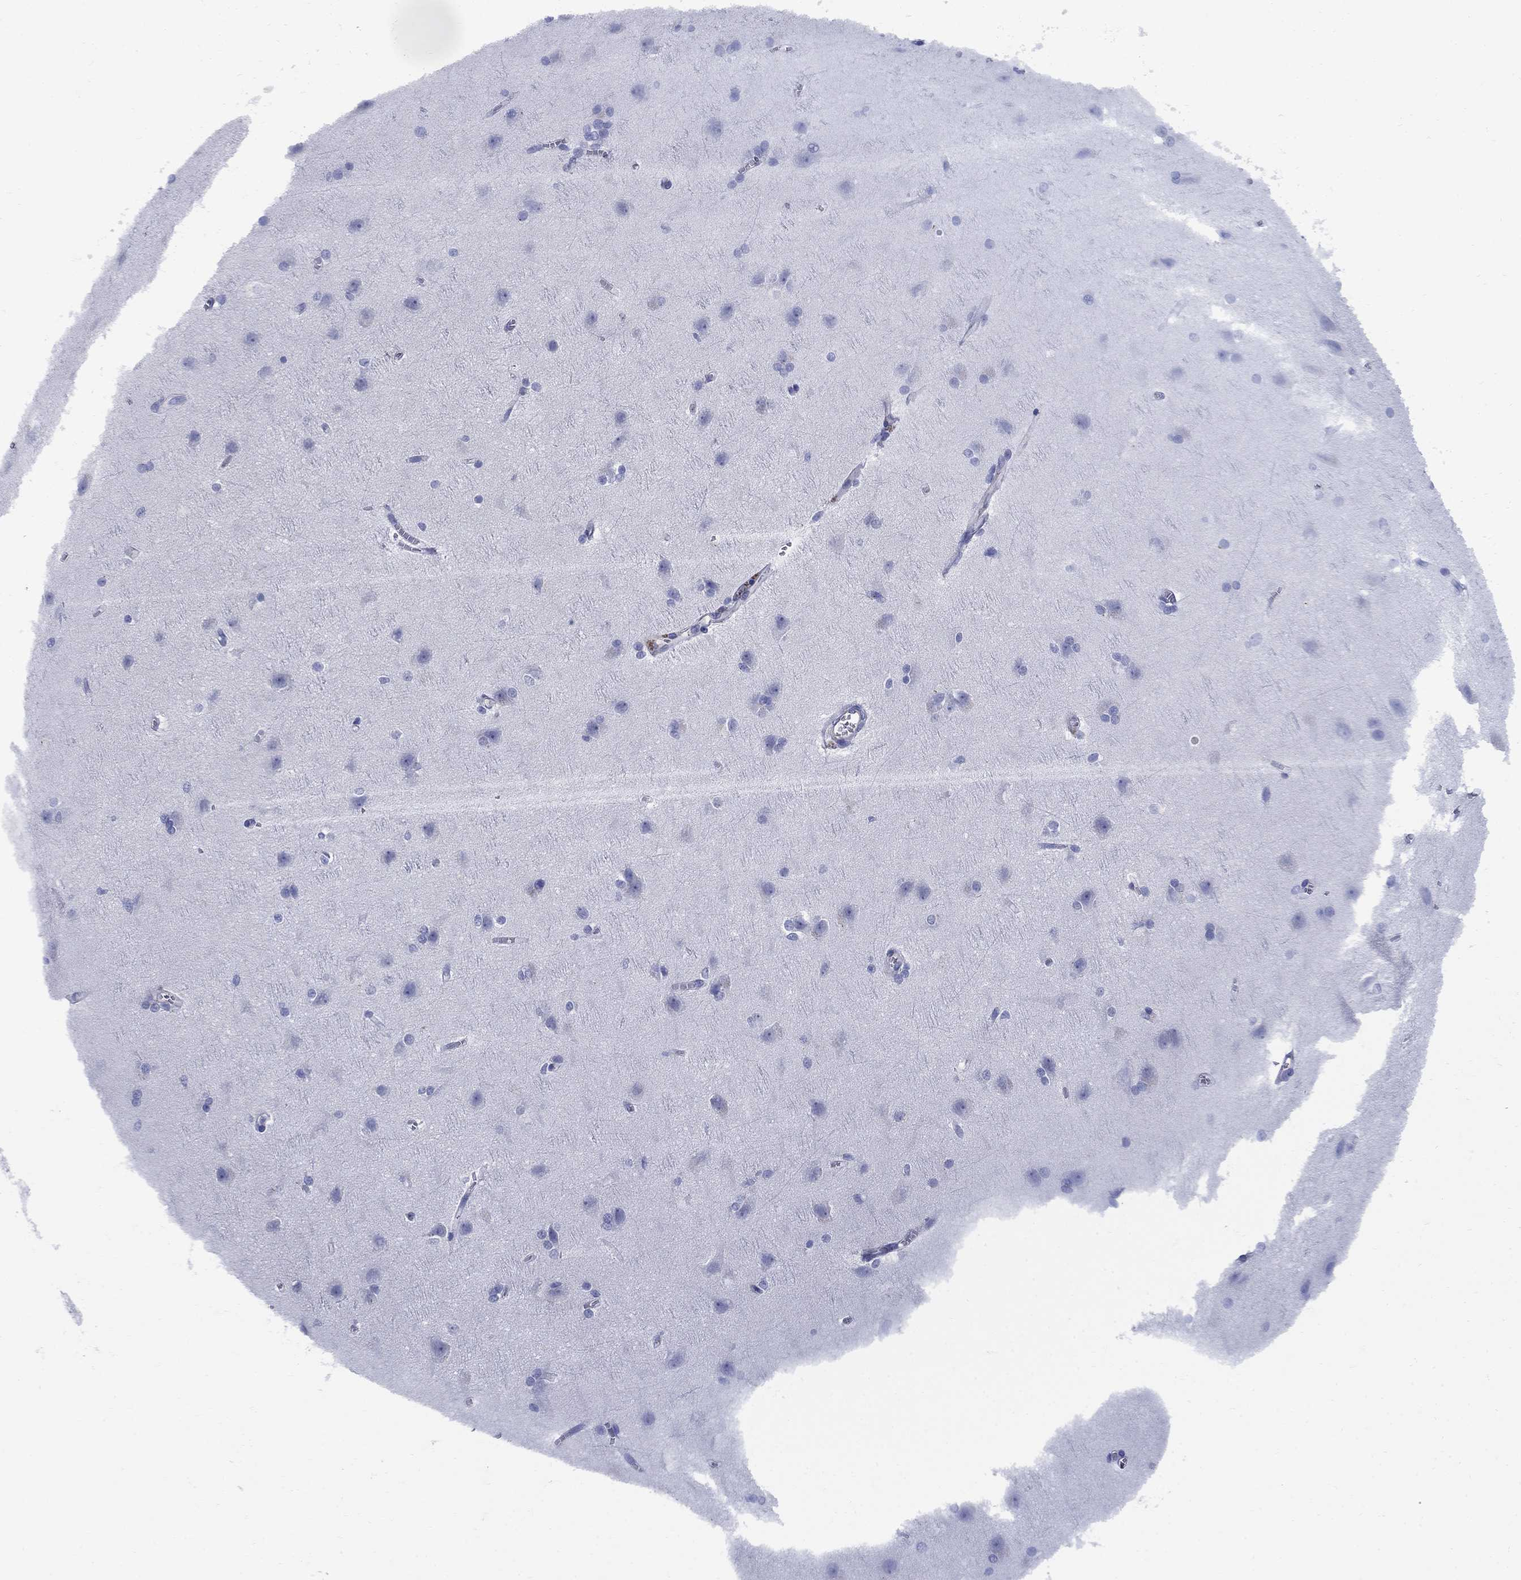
{"staining": {"intensity": "negative", "quantity": "none", "location": "none"}, "tissue": "cerebral cortex", "cell_type": "Endothelial cells", "image_type": "normal", "snomed": [{"axis": "morphology", "description": "Normal tissue, NOS"}, {"axis": "topography", "description": "Cerebral cortex"}], "caption": "Cerebral cortex stained for a protein using IHC shows no positivity endothelial cells.", "gene": "SMCP", "patient": {"sex": "male", "age": 37}}